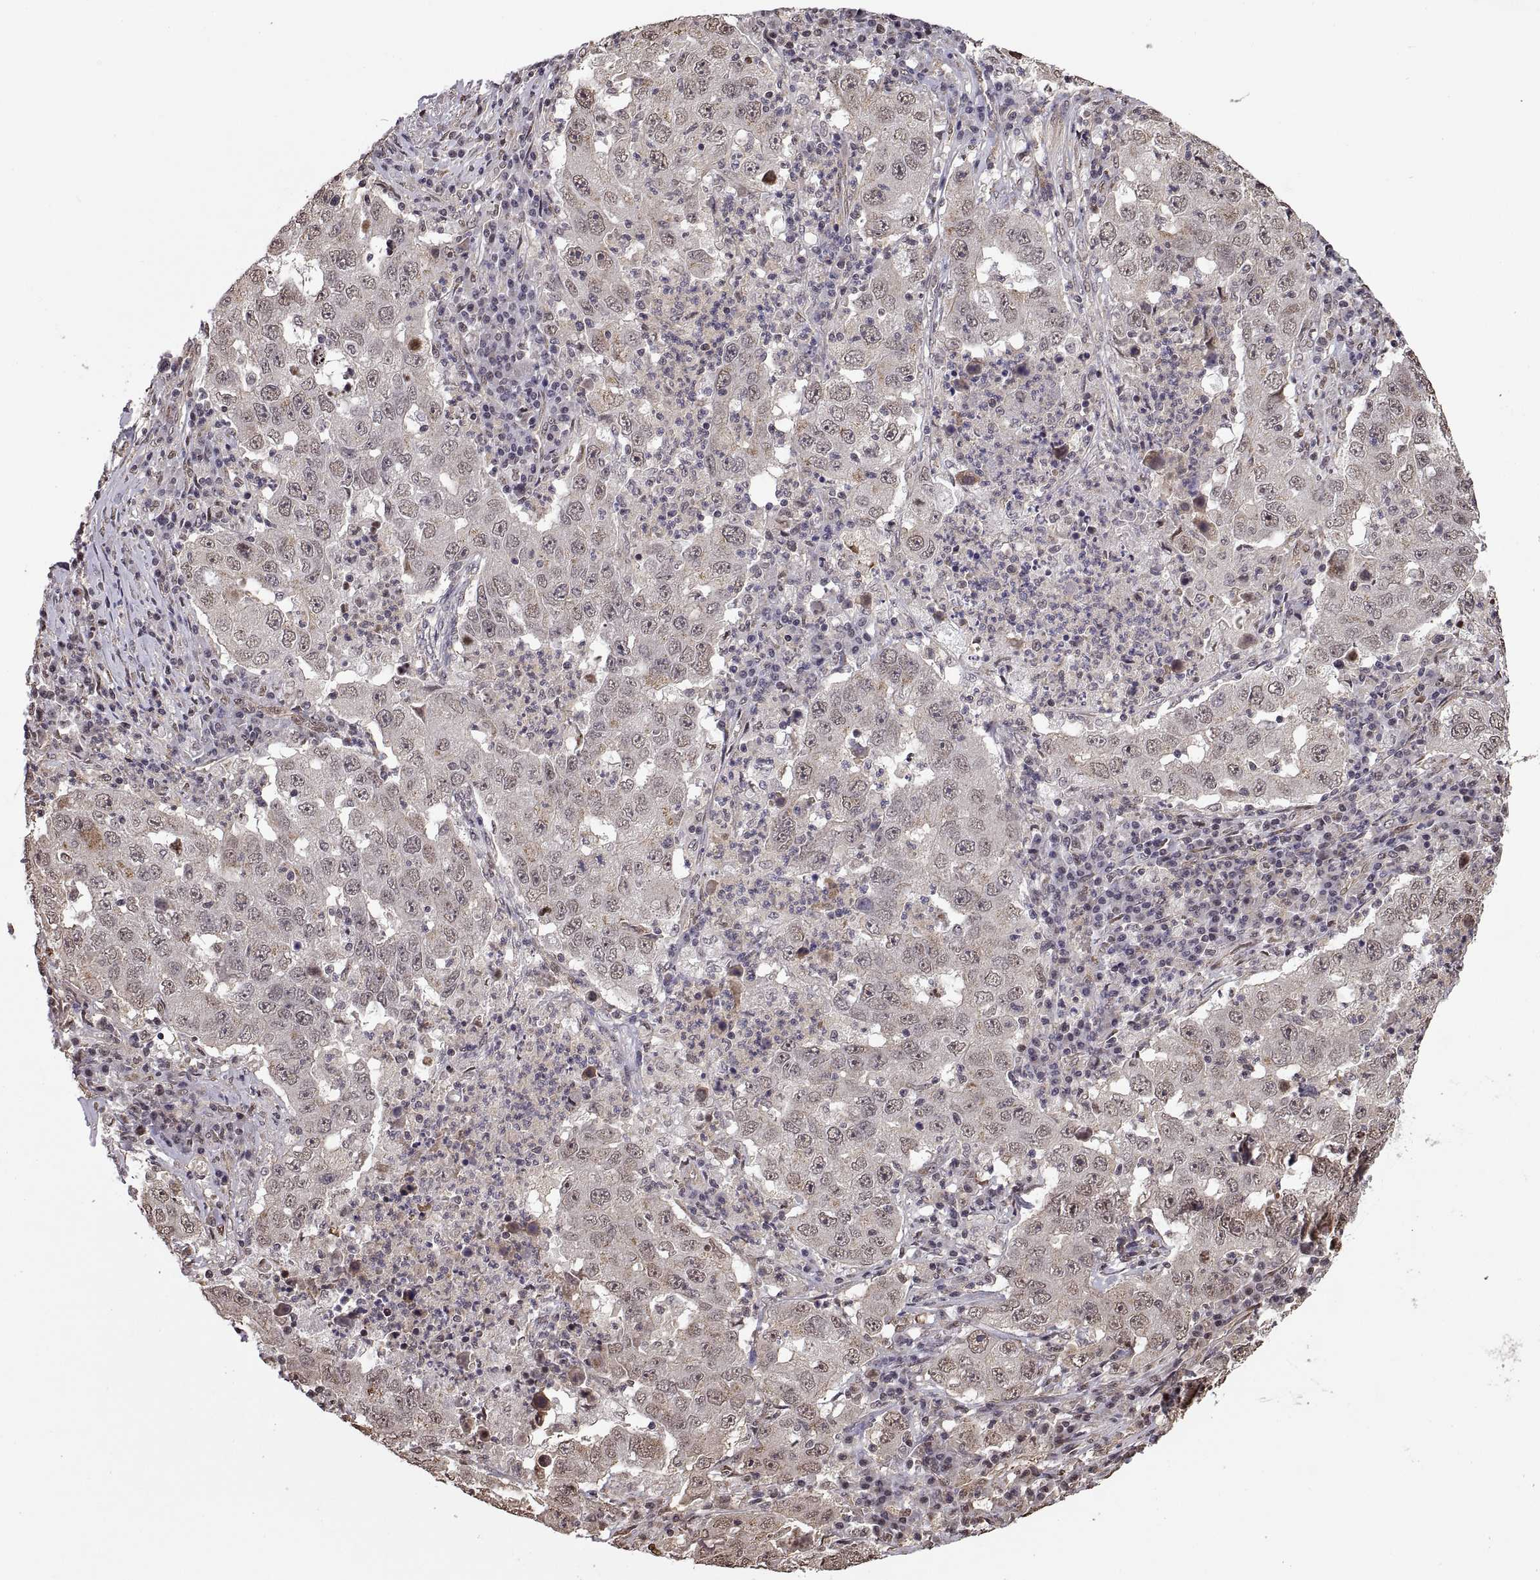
{"staining": {"intensity": "negative", "quantity": "none", "location": "none"}, "tissue": "lung cancer", "cell_type": "Tumor cells", "image_type": "cancer", "snomed": [{"axis": "morphology", "description": "Adenocarcinoma, NOS"}, {"axis": "topography", "description": "Lung"}], "caption": "High magnification brightfield microscopy of lung adenocarcinoma stained with DAB (3,3'-diaminobenzidine) (brown) and counterstained with hematoxylin (blue): tumor cells show no significant expression. (DAB (3,3'-diaminobenzidine) immunohistochemistry (IHC) with hematoxylin counter stain).", "gene": "ARRB1", "patient": {"sex": "male", "age": 73}}